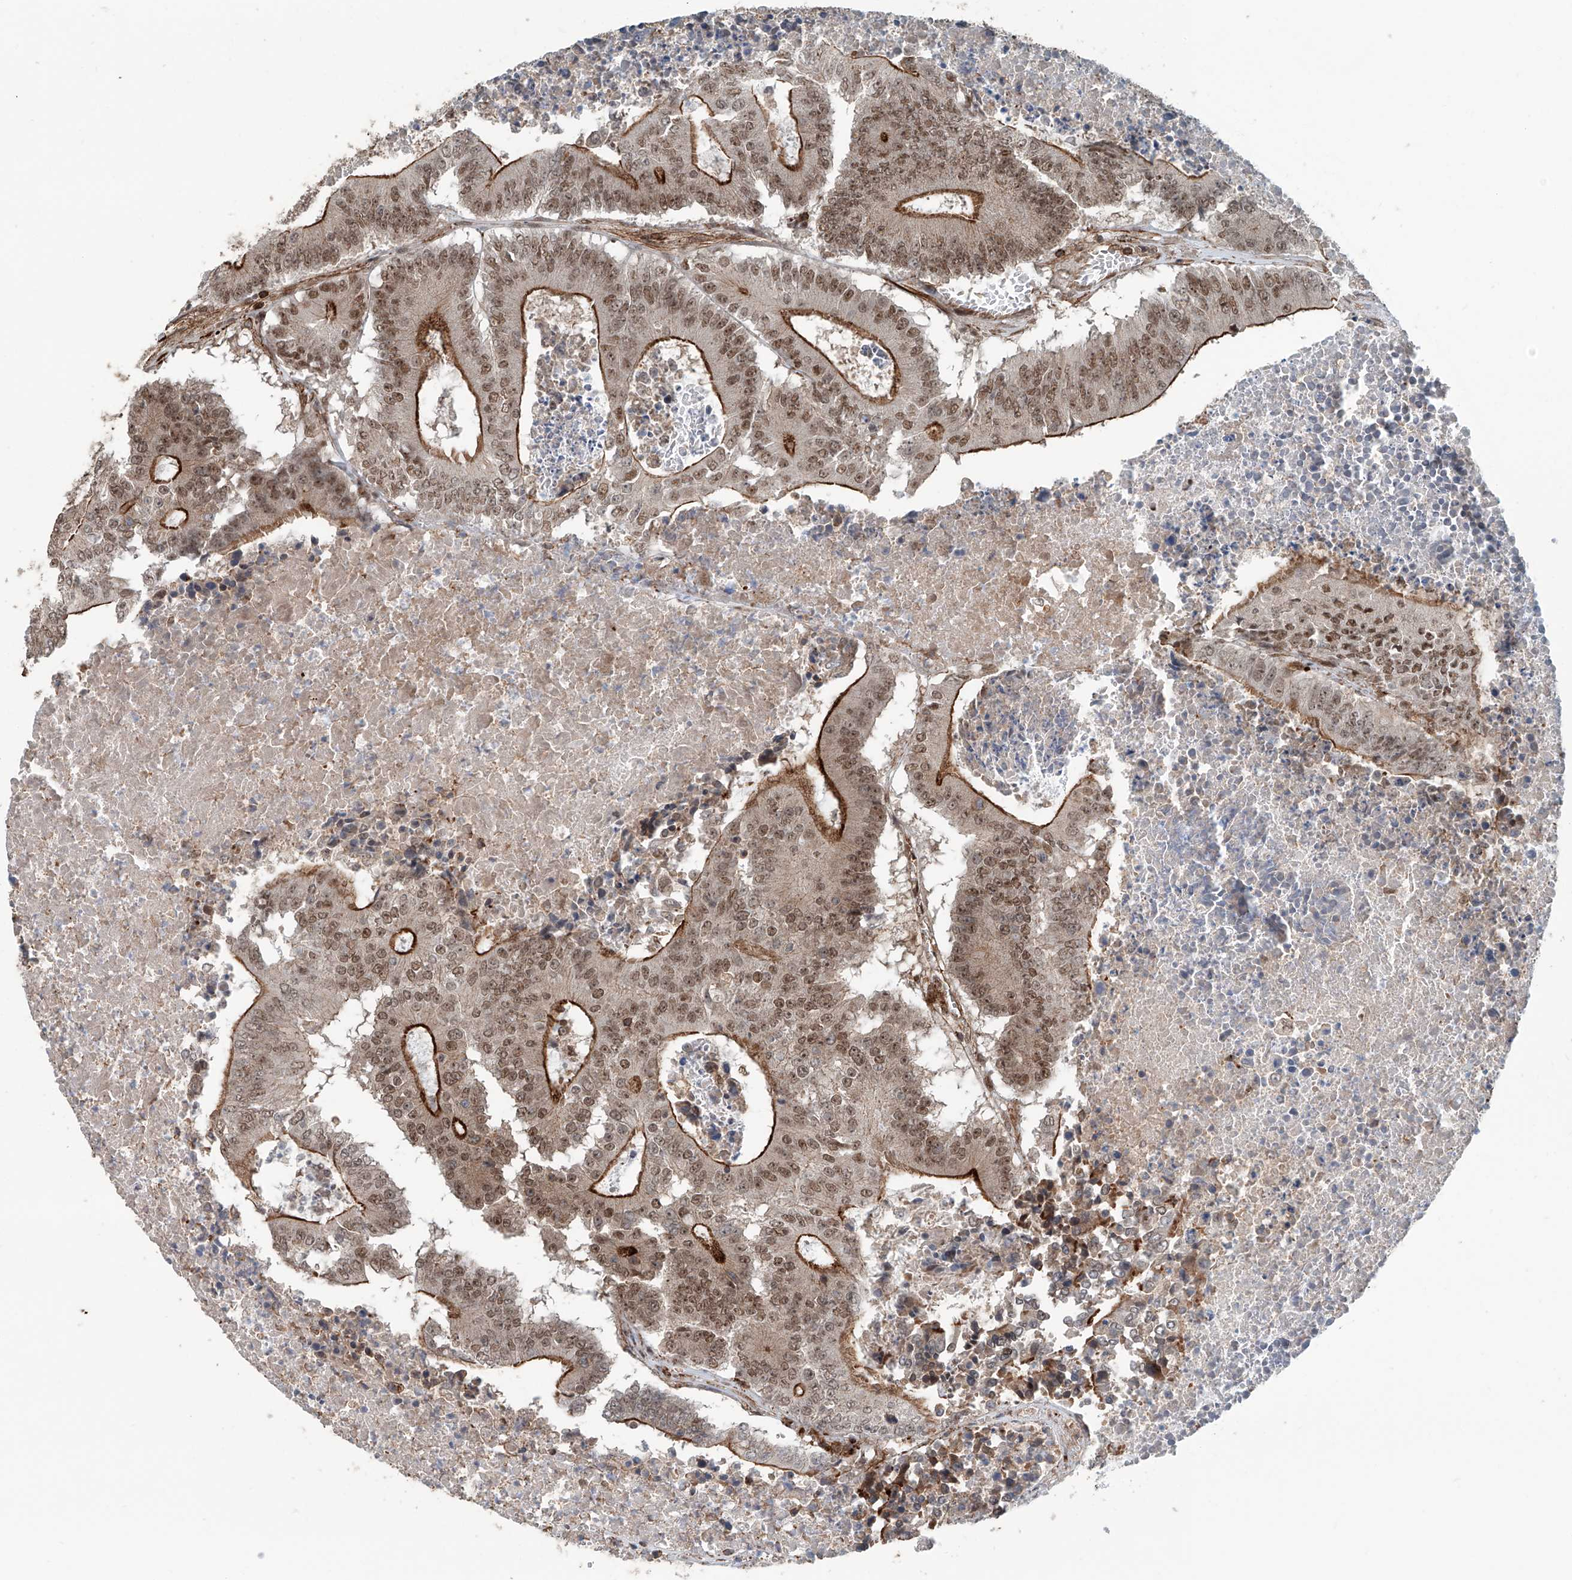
{"staining": {"intensity": "moderate", "quantity": ">75%", "location": "cytoplasmic/membranous,nuclear"}, "tissue": "colorectal cancer", "cell_type": "Tumor cells", "image_type": "cancer", "snomed": [{"axis": "morphology", "description": "Adenocarcinoma, NOS"}, {"axis": "topography", "description": "Colon"}], "caption": "A micrograph of colorectal adenocarcinoma stained for a protein reveals moderate cytoplasmic/membranous and nuclear brown staining in tumor cells. (IHC, brightfield microscopy, high magnification).", "gene": "SDE2", "patient": {"sex": "male", "age": 87}}